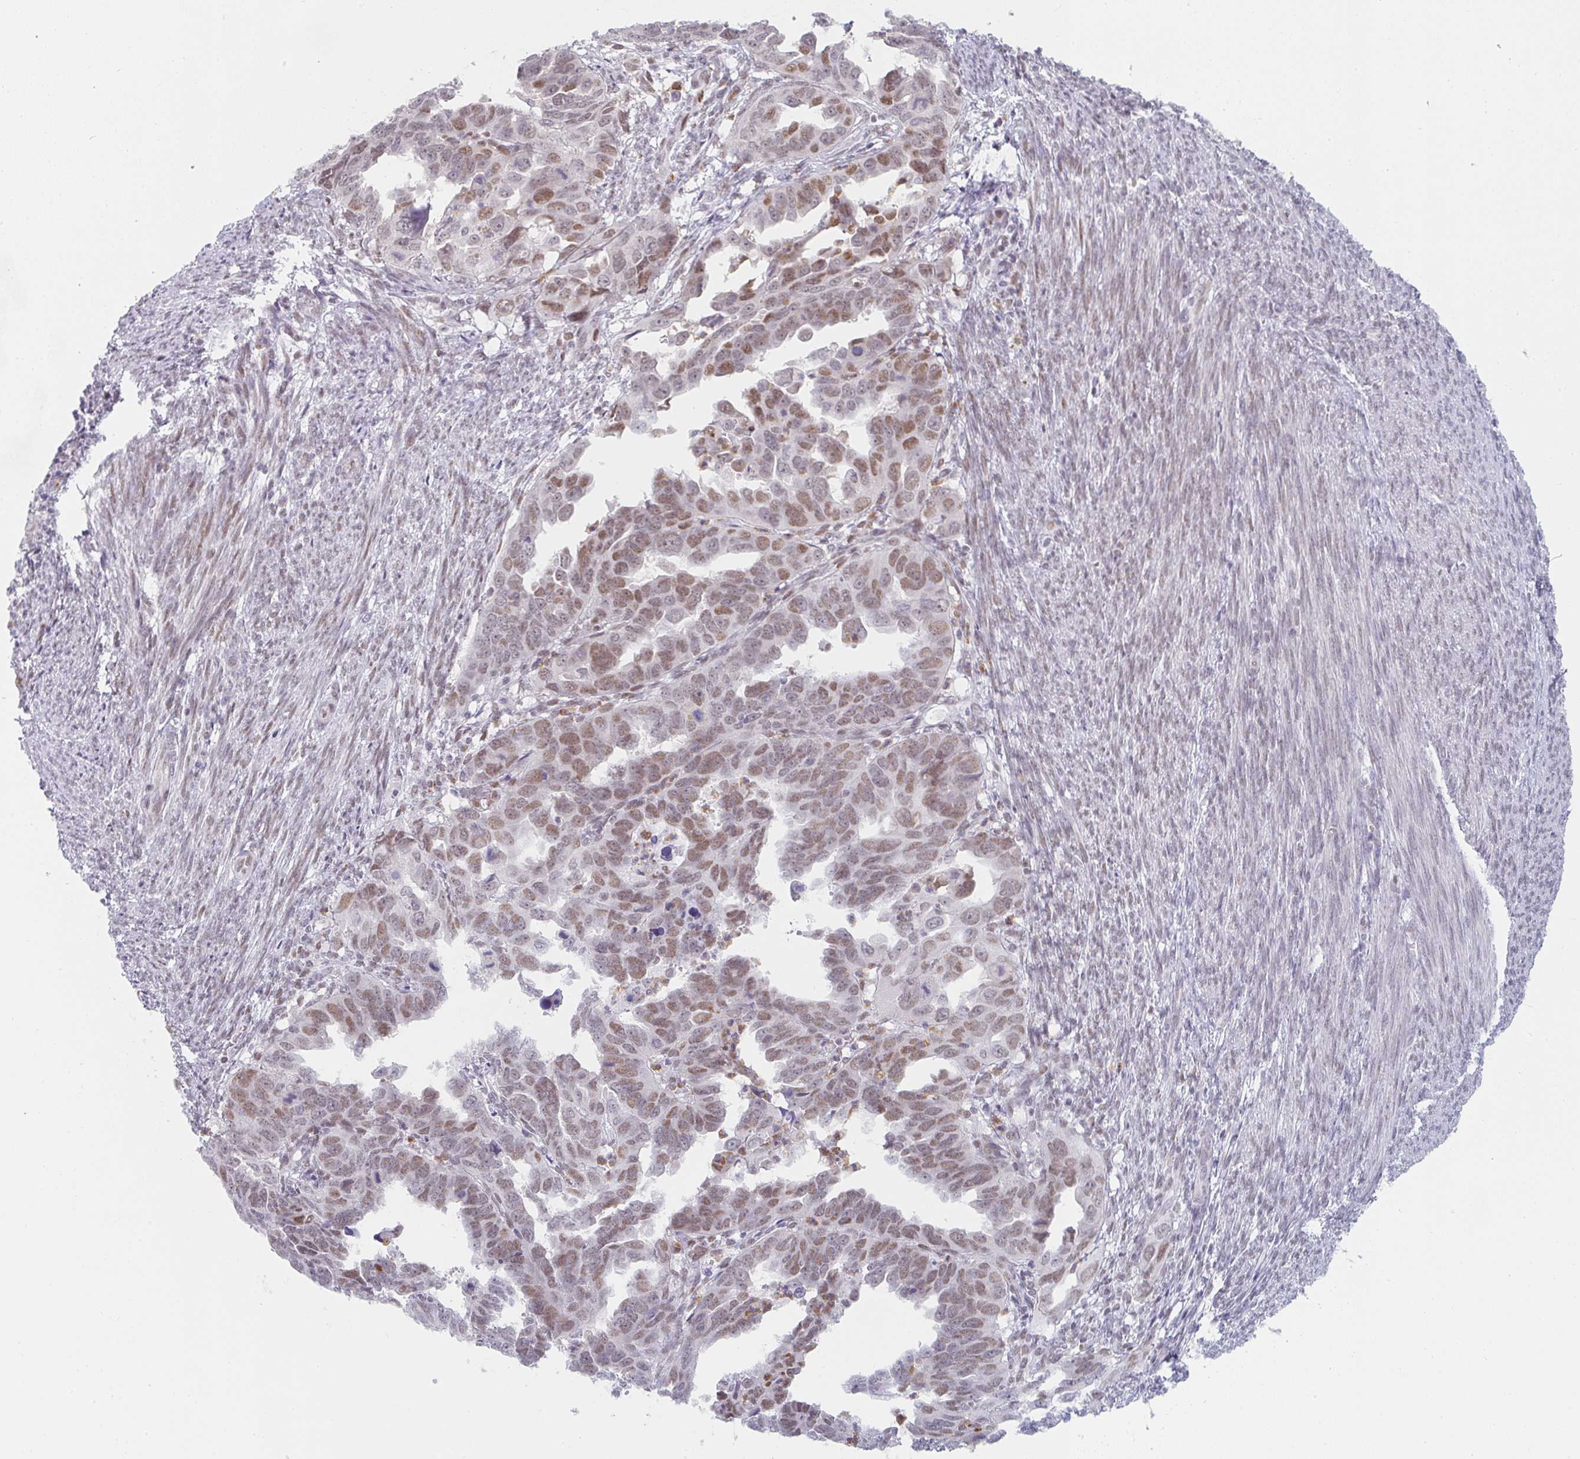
{"staining": {"intensity": "moderate", "quantity": ">75%", "location": "nuclear"}, "tissue": "endometrial cancer", "cell_type": "Tumor cells", "image_type": "cancer", "snomed": [{"axis": "morphology", "description": "Adenocarcinoma, NOS"}, {"axis": "topography", "description": "Endometrium"}], "caption": "This is a photomicrograph of immunohistochemistry staining of endometrial adenocarcinoma, which shows moderate expression in the nuclear of tumor cells.", "gene": "LIN54", "patient": {"sex": "female", "age": 65}}